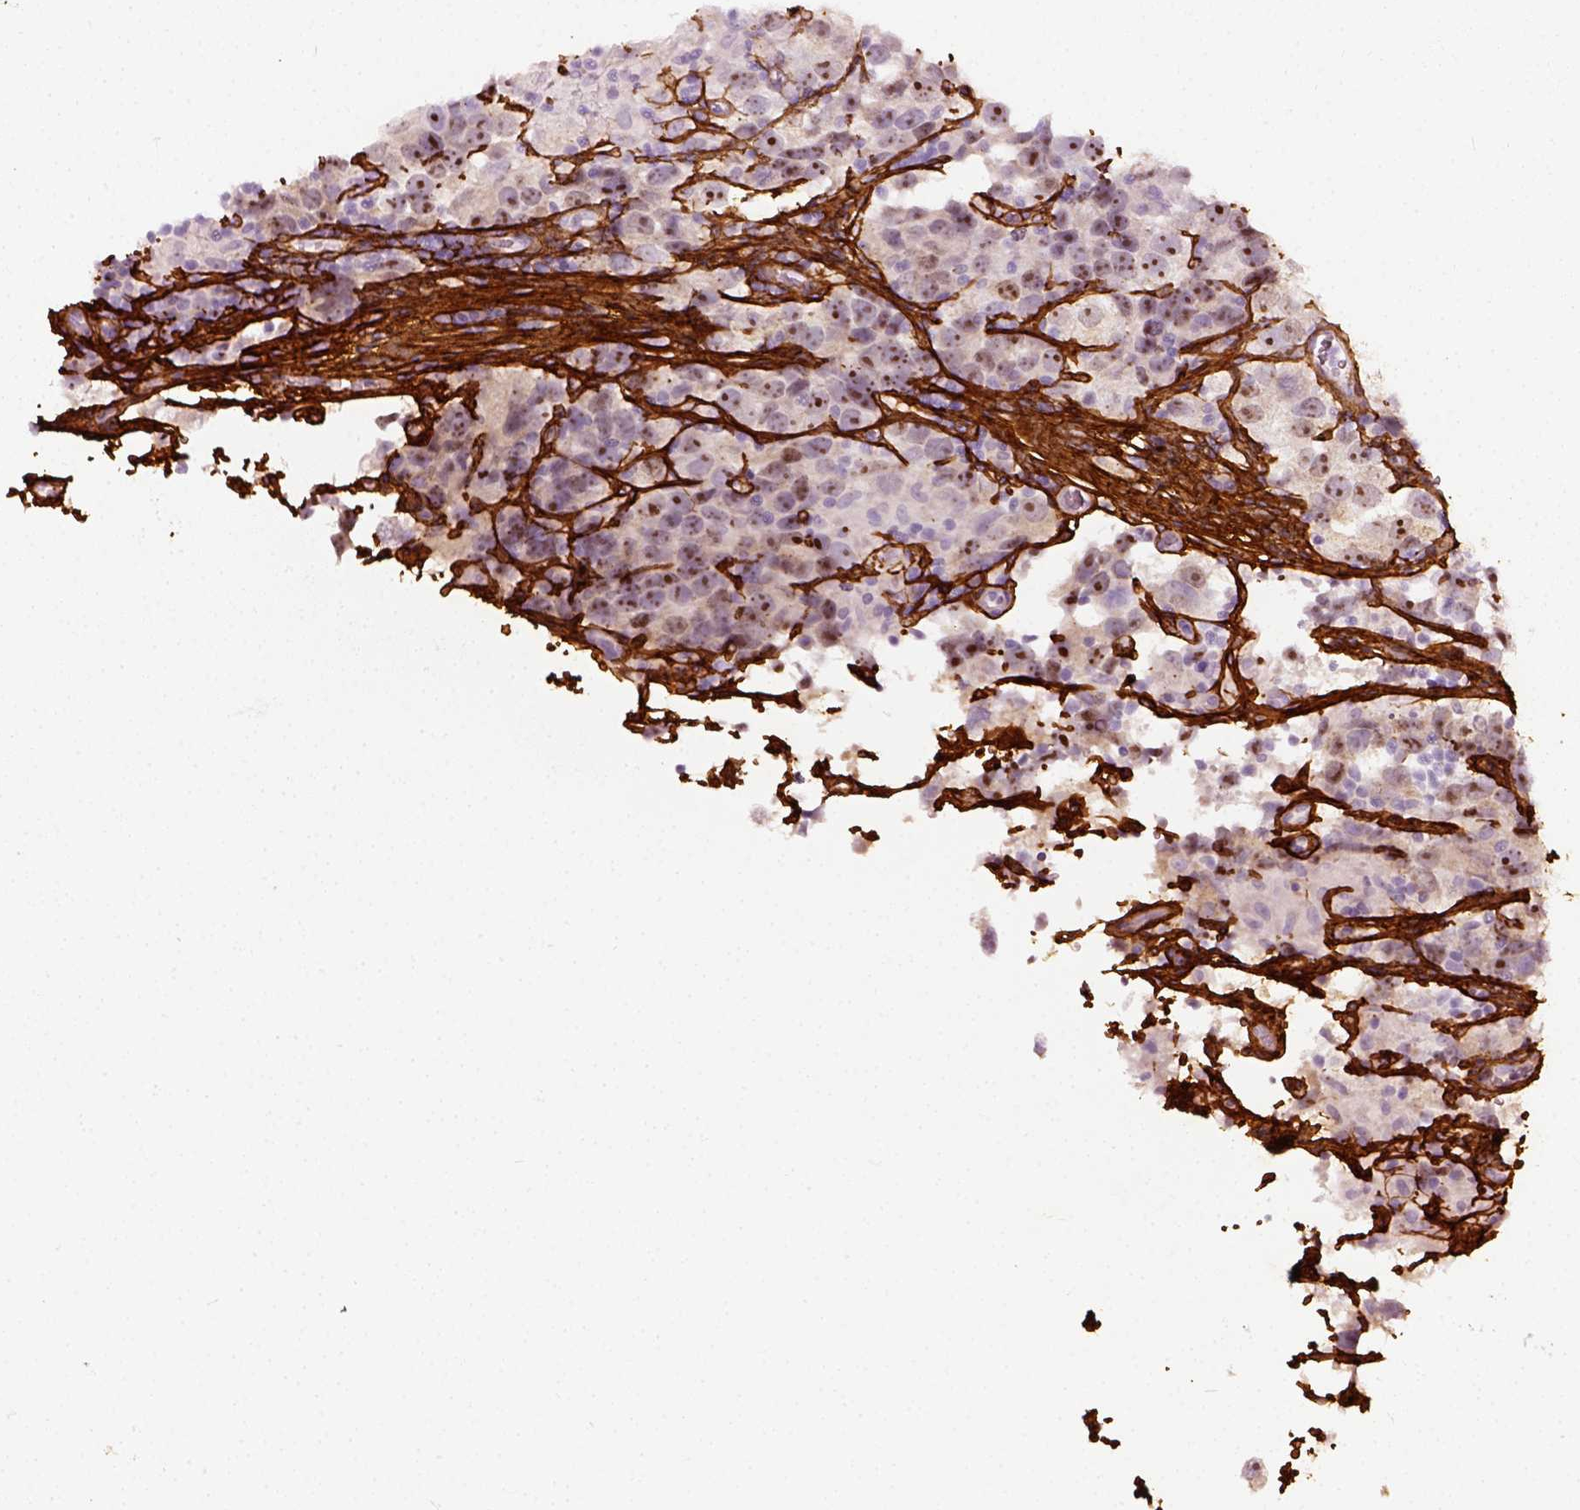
{"staining": {"intensity": "negative", "quantity": "none", "location": "none"}, "tissue": "testis cancer", "cell_type": "Tumor cells", "image_type": "cancer", "snomed": [{"axis": "morphology", "description": "Seminoma, NOS"}, {"axis": "topography", "description": "Testis"}], "caption": "Immunohistochemistry of human testis seminoma demonstrates no staining in tumor cells. (Immunohistochemistry, brightfield microscopy, high magnification).", "gene": "COL6A2", "patient": {"sex": "male", "age": 26}}